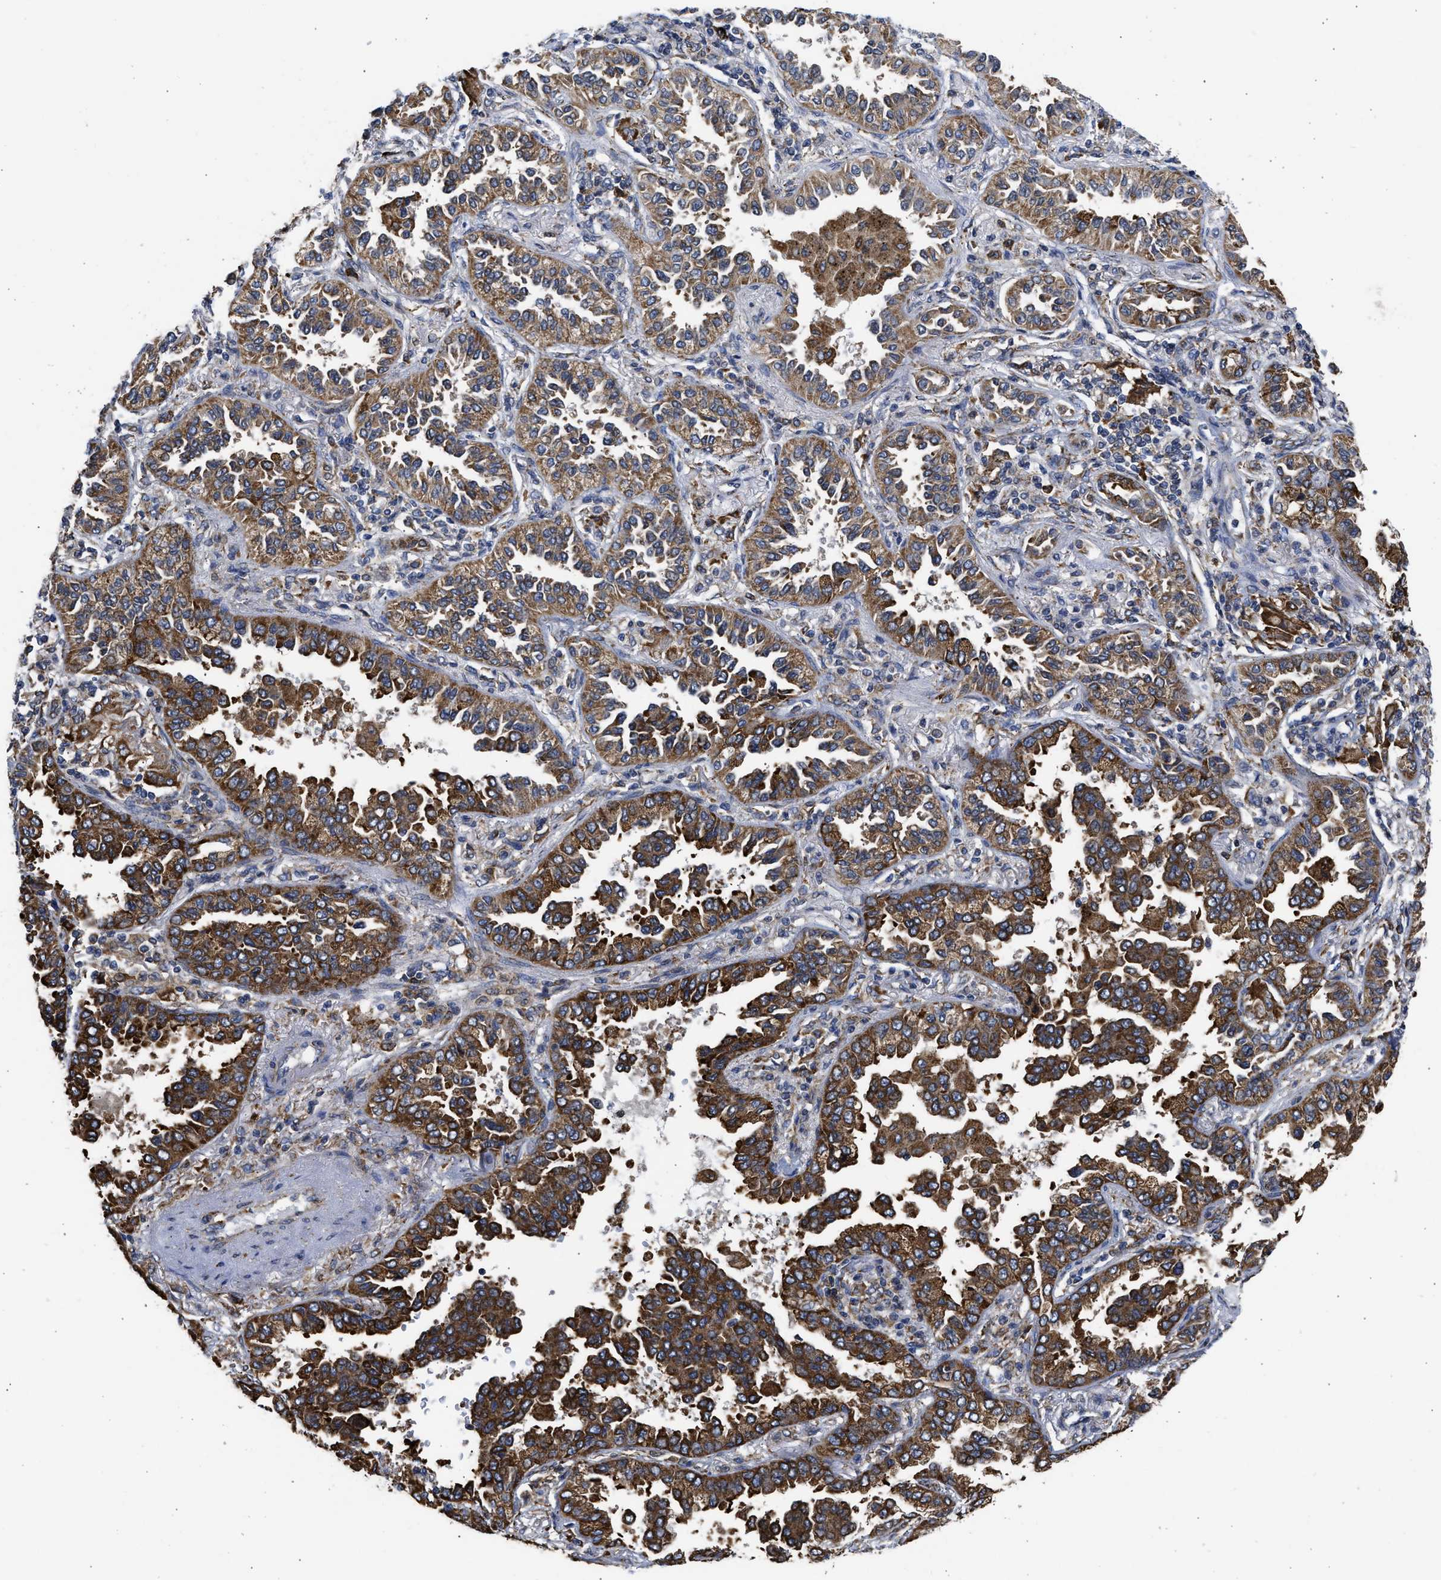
{"staining": {"intensity": "strong", "quantity": ">75%", "location": "cytoplasmic/membranous"}, "tissue": "lung cancer", "cell_type": "Tumor cells", "image_type": "cancer", "snomed": [{"axis": "morphology", "description": "Normal tissue, NOS"}, {"axis": "morphology", "description": "Adenocarcinoma, NOS"}, {"axis": "topography", "description": "Lung"}], "caption": "Immunohistochemical staining of human lung adenocarcinoma exhibits strong cytoplasmic/membranous protein staining in about >75% of tumor cells.", "gene": "CYCS", "patient": {"sex": "male", "age": 59}}